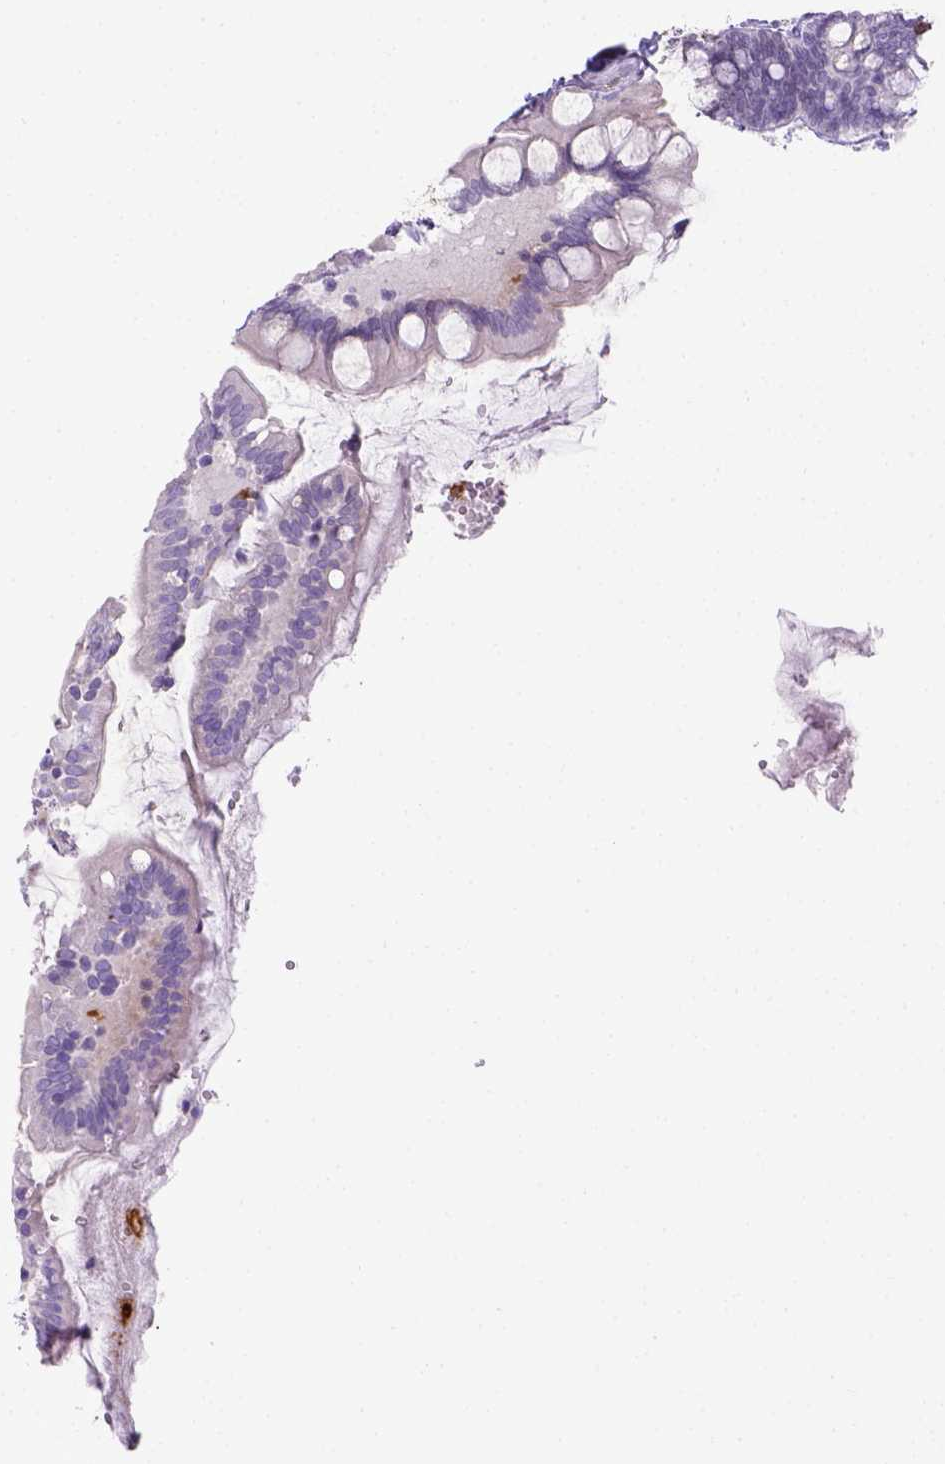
{"staining": {"intensity": "negative", "quantity": "none", "location": "none"}, "tissue": "small intestine", "cell_type": "Glandular cells", "image_type": "normal", "snomed": [{"axis": "morphology", "description": "Normal tissue, NOS"}, {"axis": "topography", "description": "Small intestine"}], "caption": "High magnification brightfield microscopy of unremarkable small intestine stained with DAB (brown) and counterstained with hematoxylin (blue): glandular cells show no significant expression. Nuclei are stained in blue.", "gene": "ITGAM", "patient": {"sex": "female", "age": 56}}